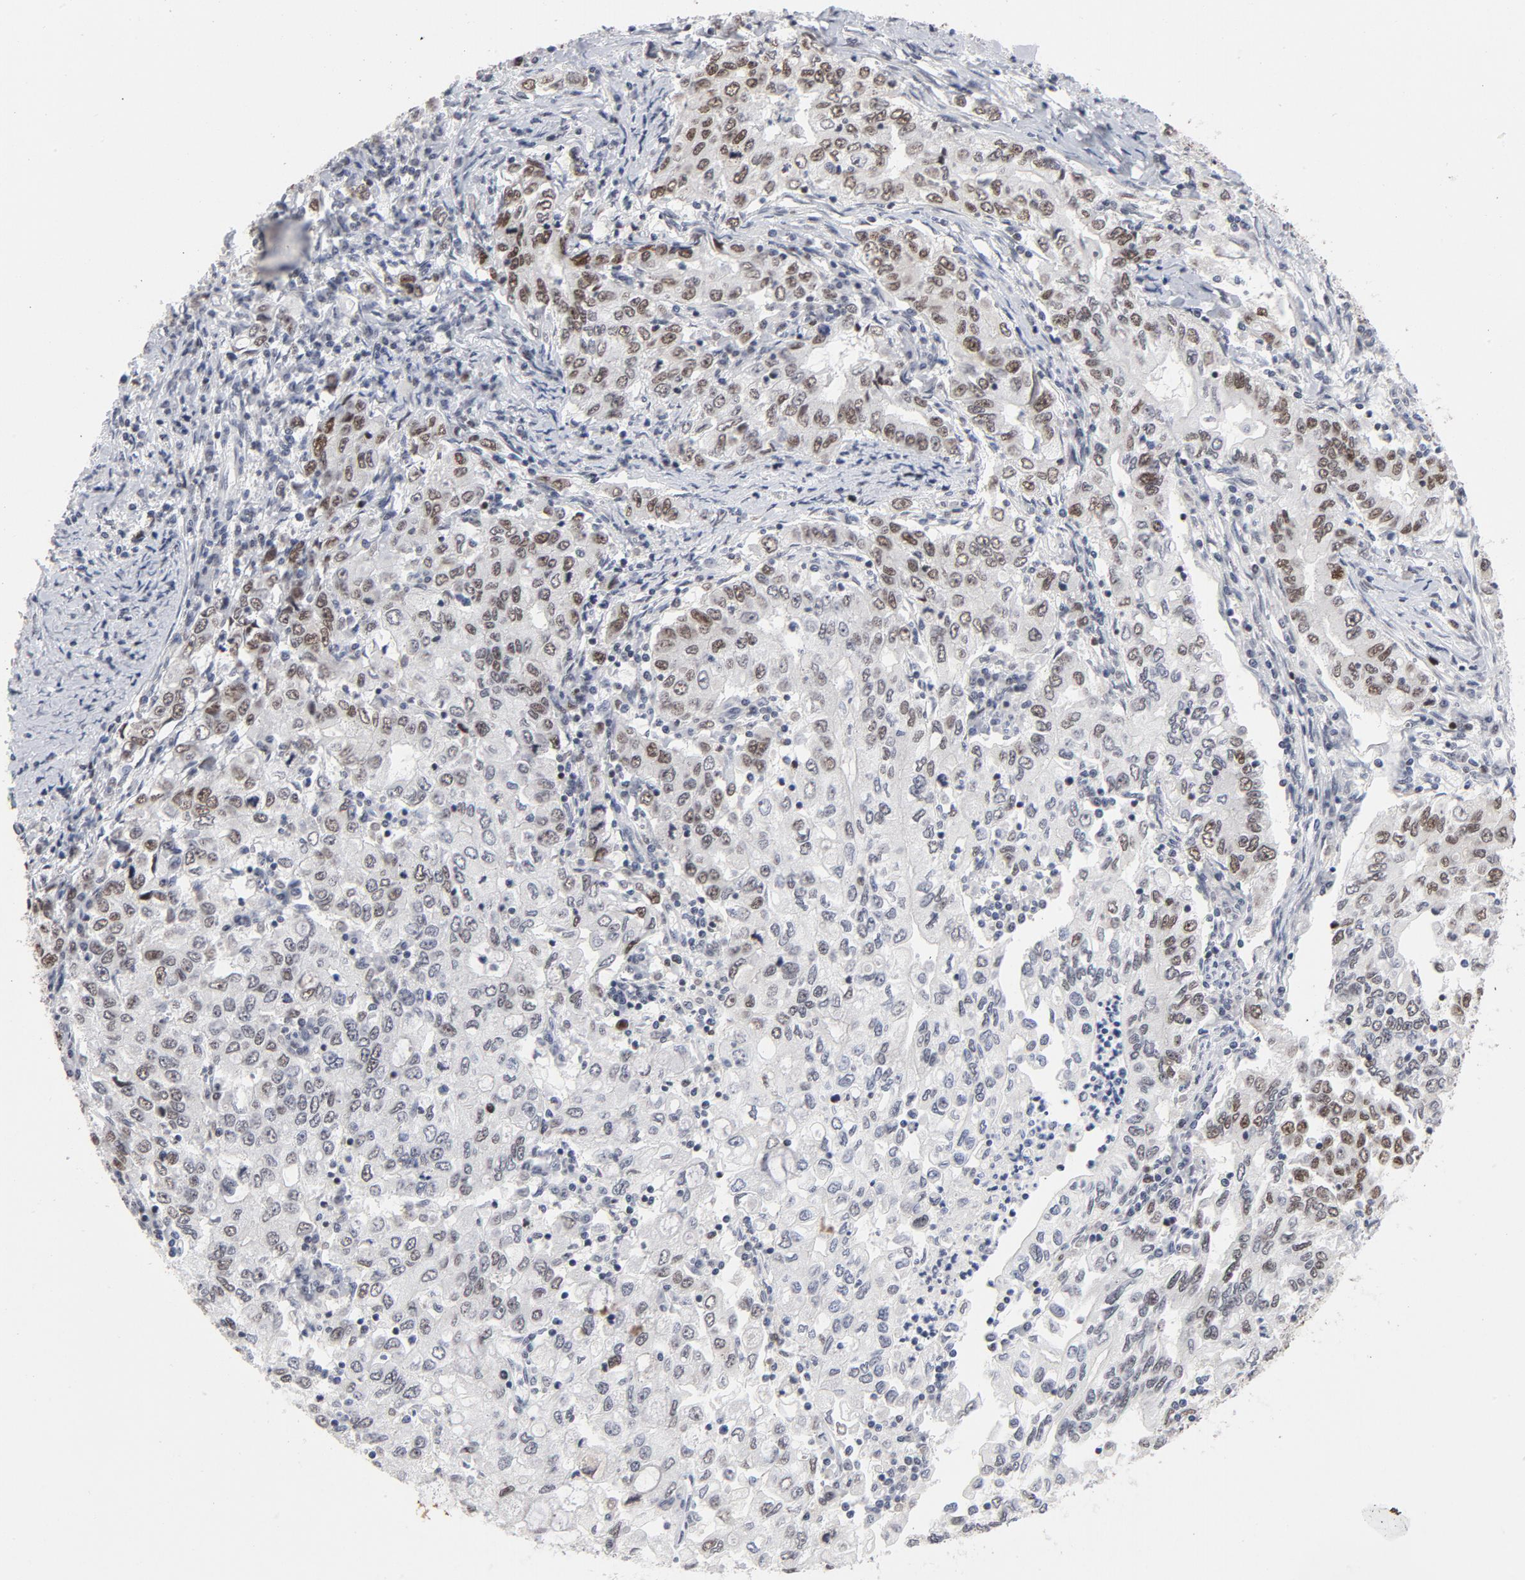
{"staining": {"intensity": "weak", "quantity": "<25%", "location": "nuclear"}, "tissue": "stomach cancer", "cell_type": "Tumor cells", "image_type": "cancer", "snomed": [{"axis": "morphology", "description": "Adenocarcinoma, NOS"}, {"axis": "topography", "description": "Stomach, lower"}], "caption": "A micrograph of stomach cancer (adenocarcinoma) stained for a protein demonstrates no brown staining in tumor cells. Nuclei are stained in blue.", "gene": "RFC4", "patient": {"sex": "female", "age": 72}}